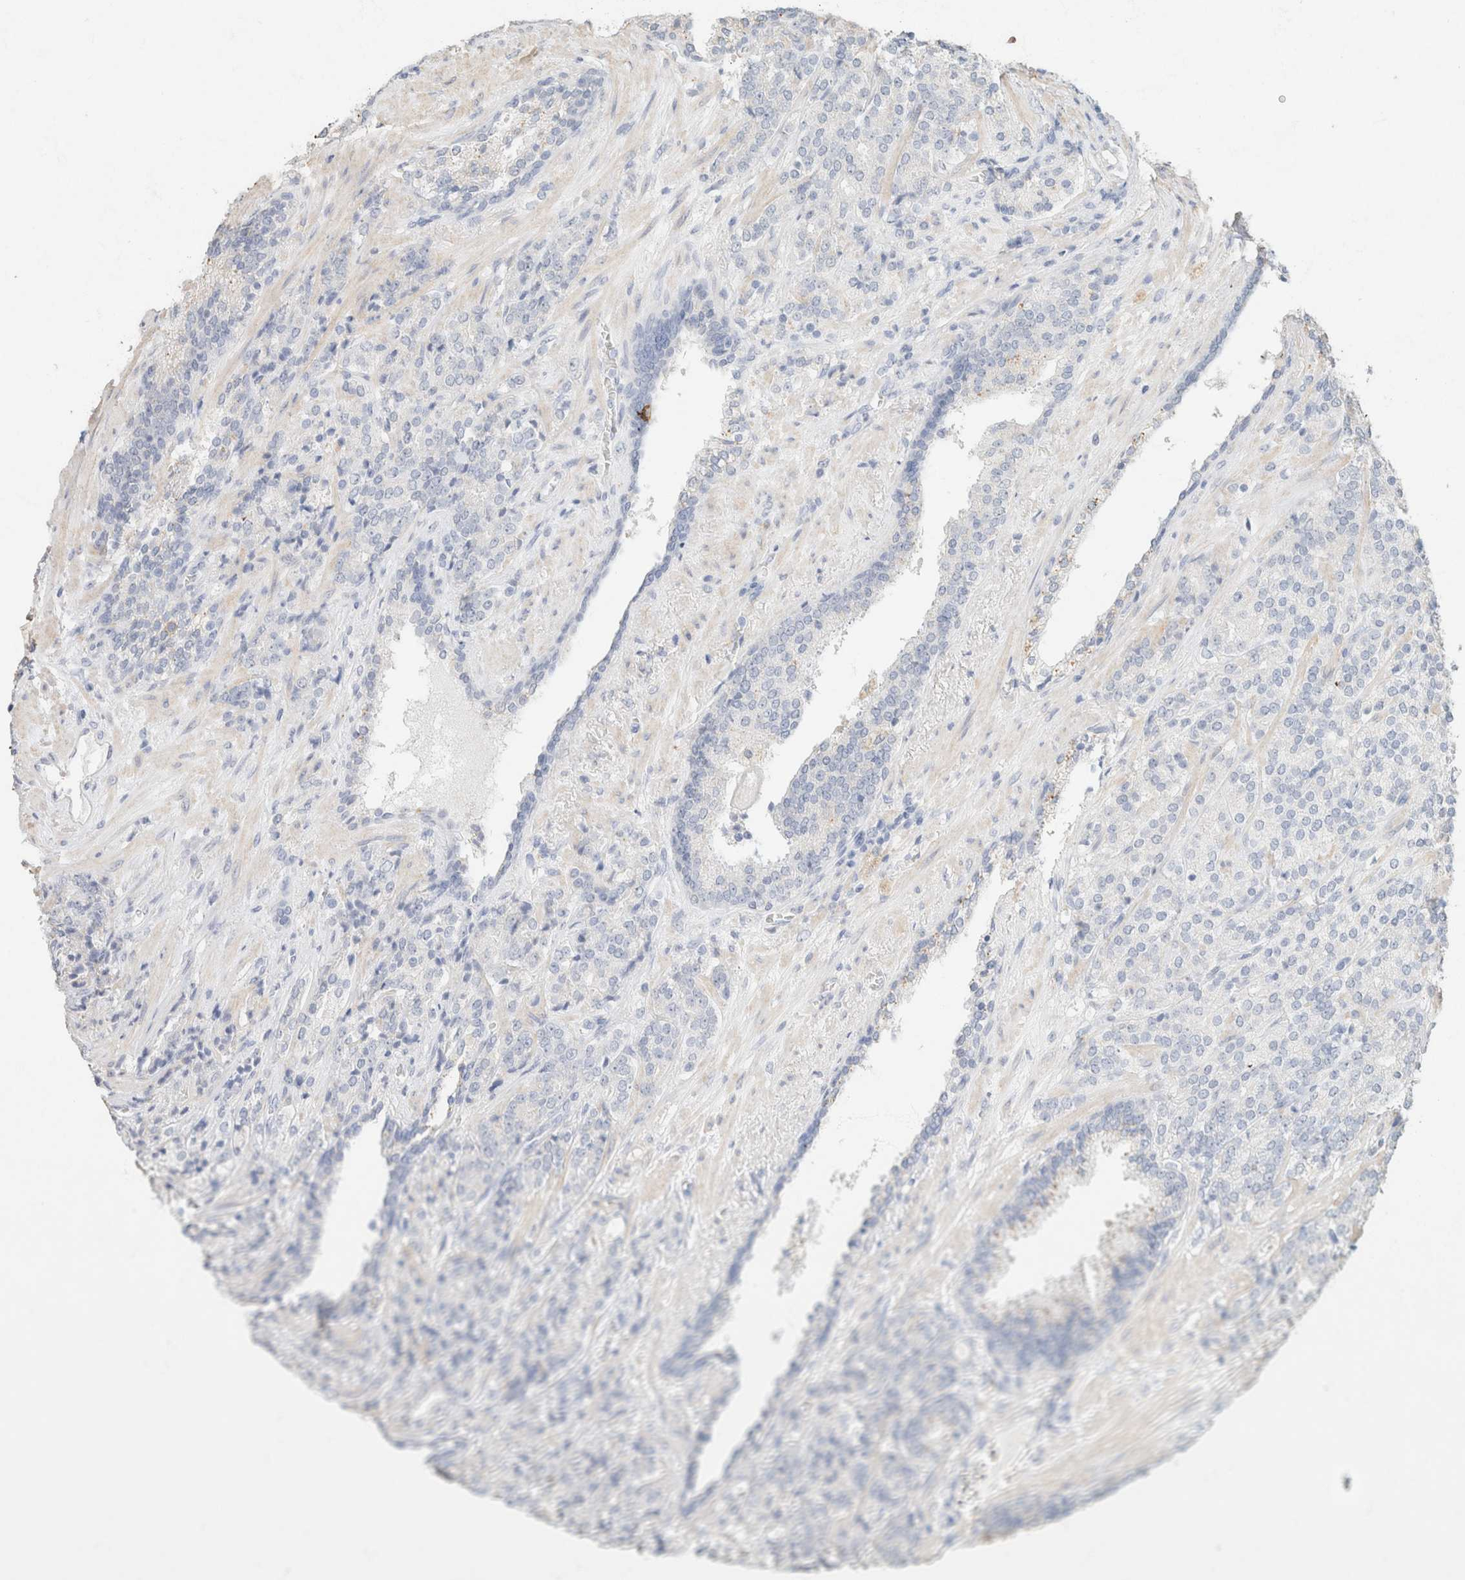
{"staining": {"intensity": "negative", "quantity": "none", "location": "none"}, "tissue": "prostate cancer", "cell_type": "Tumor cells", "image_type": "cancer", "snomed": [{"axis": "morphology", "description": "Adenocarcinoma, High grade"}, {"axis": "topography", "description": "Prostate"}], "caption": "Human prostate cancer stained for a protein using immunohistochemistry displays no expression in tumor cells.", "gene": "CA12", "patient": {"sex": "male", "age": 71}}